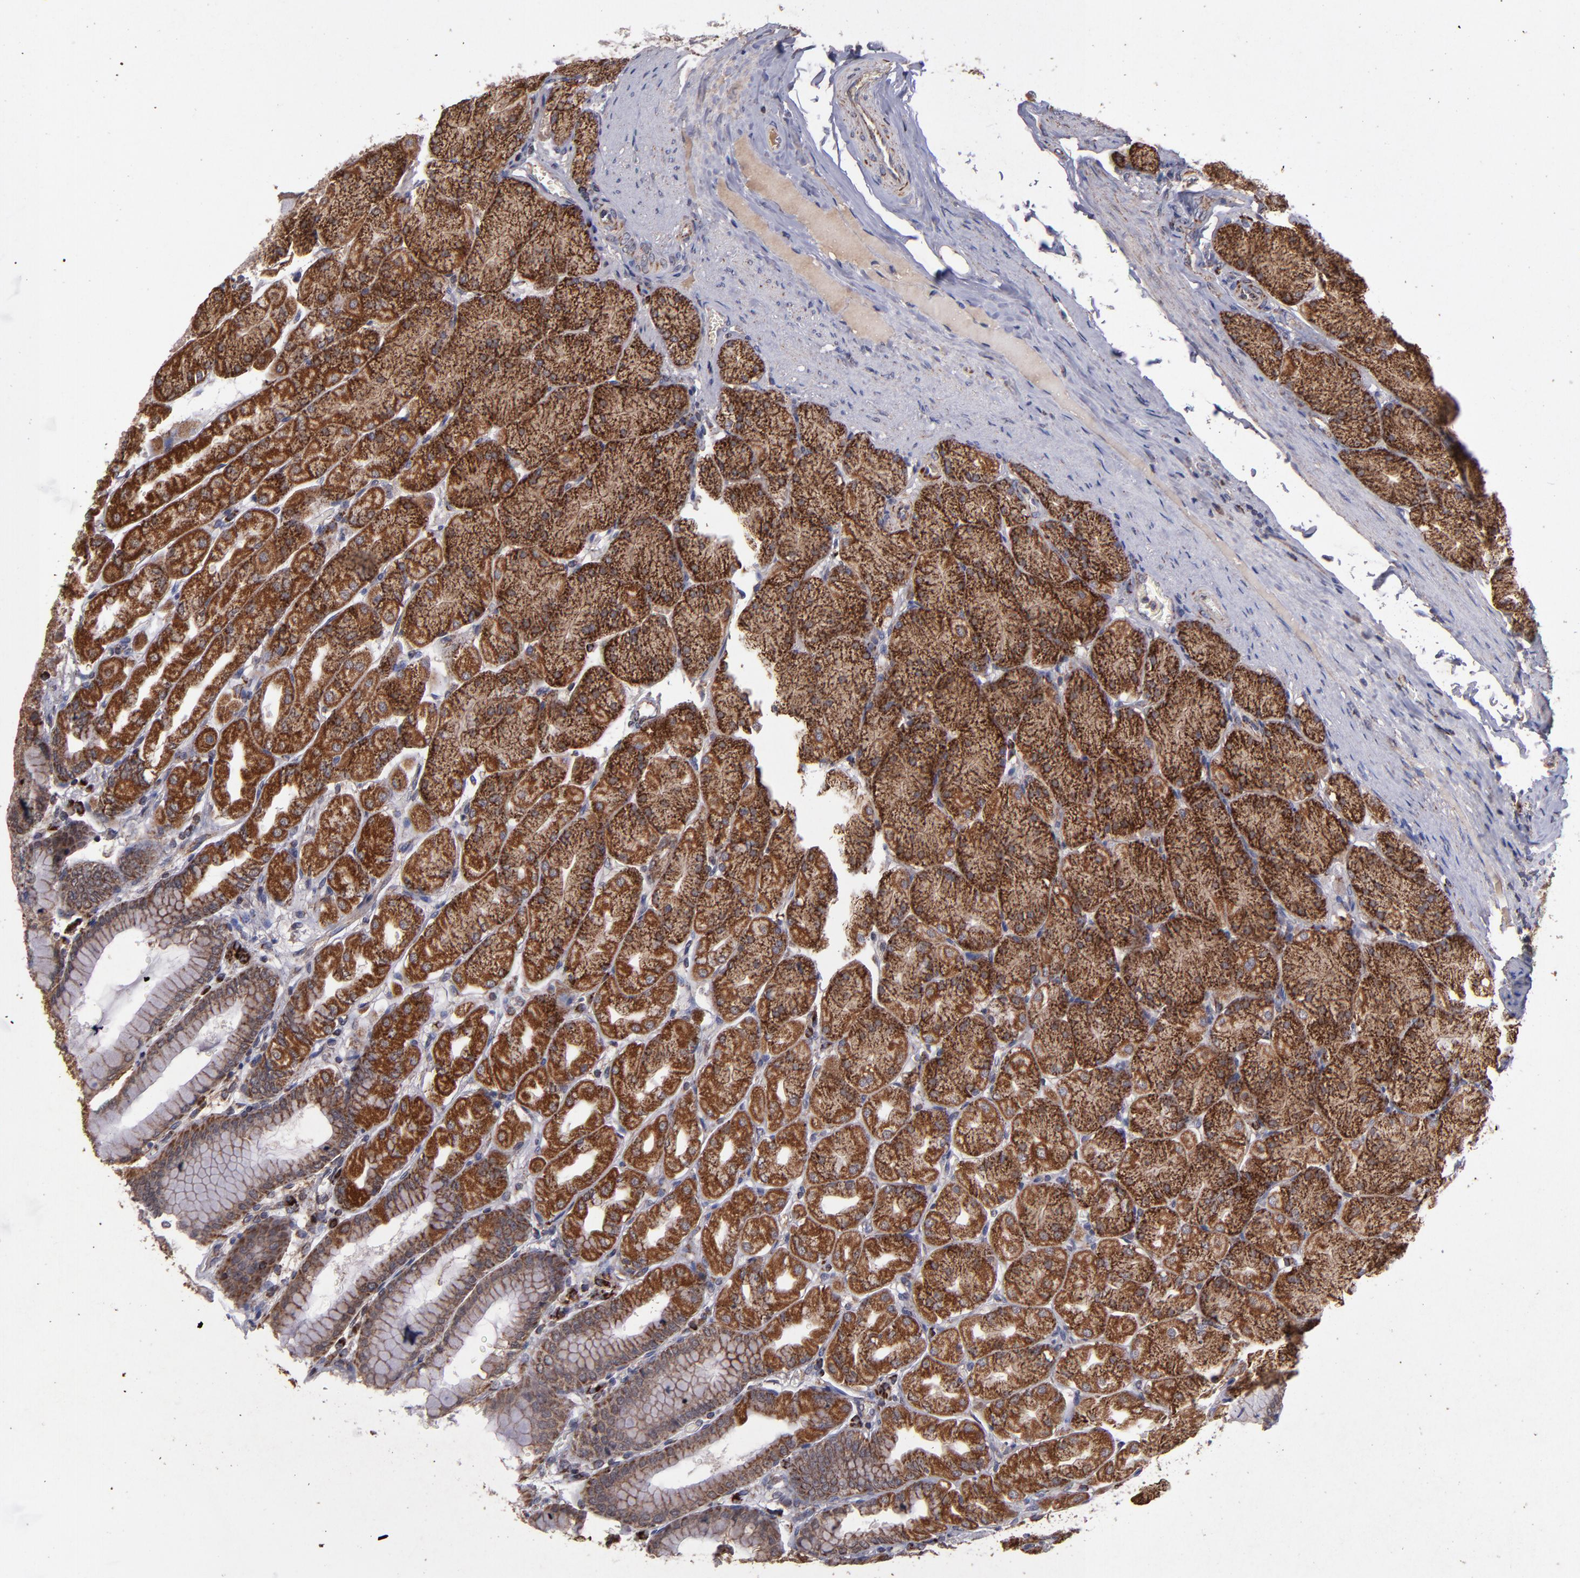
{"staining": {"intensity": "strong", "quantity": ">75%", "location": "cytoplasmic/membranous"}, "tissue": "stomach", "cell_type": "Glandular cells", "image_type": "normal", "snomed": [{"axis": "morphology", "description": "Normal tissue, NOS"}, {"axis": "topography", "description": "Stomach, upper"}], "caption": "Protein staining exhibits strong cytoplasmic/membranous expression in approximately >75% of glandular cells in unremarkable stomach. (Stains: DAB (3,3'-diaminobenzidine) in brown, nuclei in blue, Microscopy: brightfield microscopy at high magnification).", "gene": "TIMM9", "patient": {"sex": "female", "age": 56}}